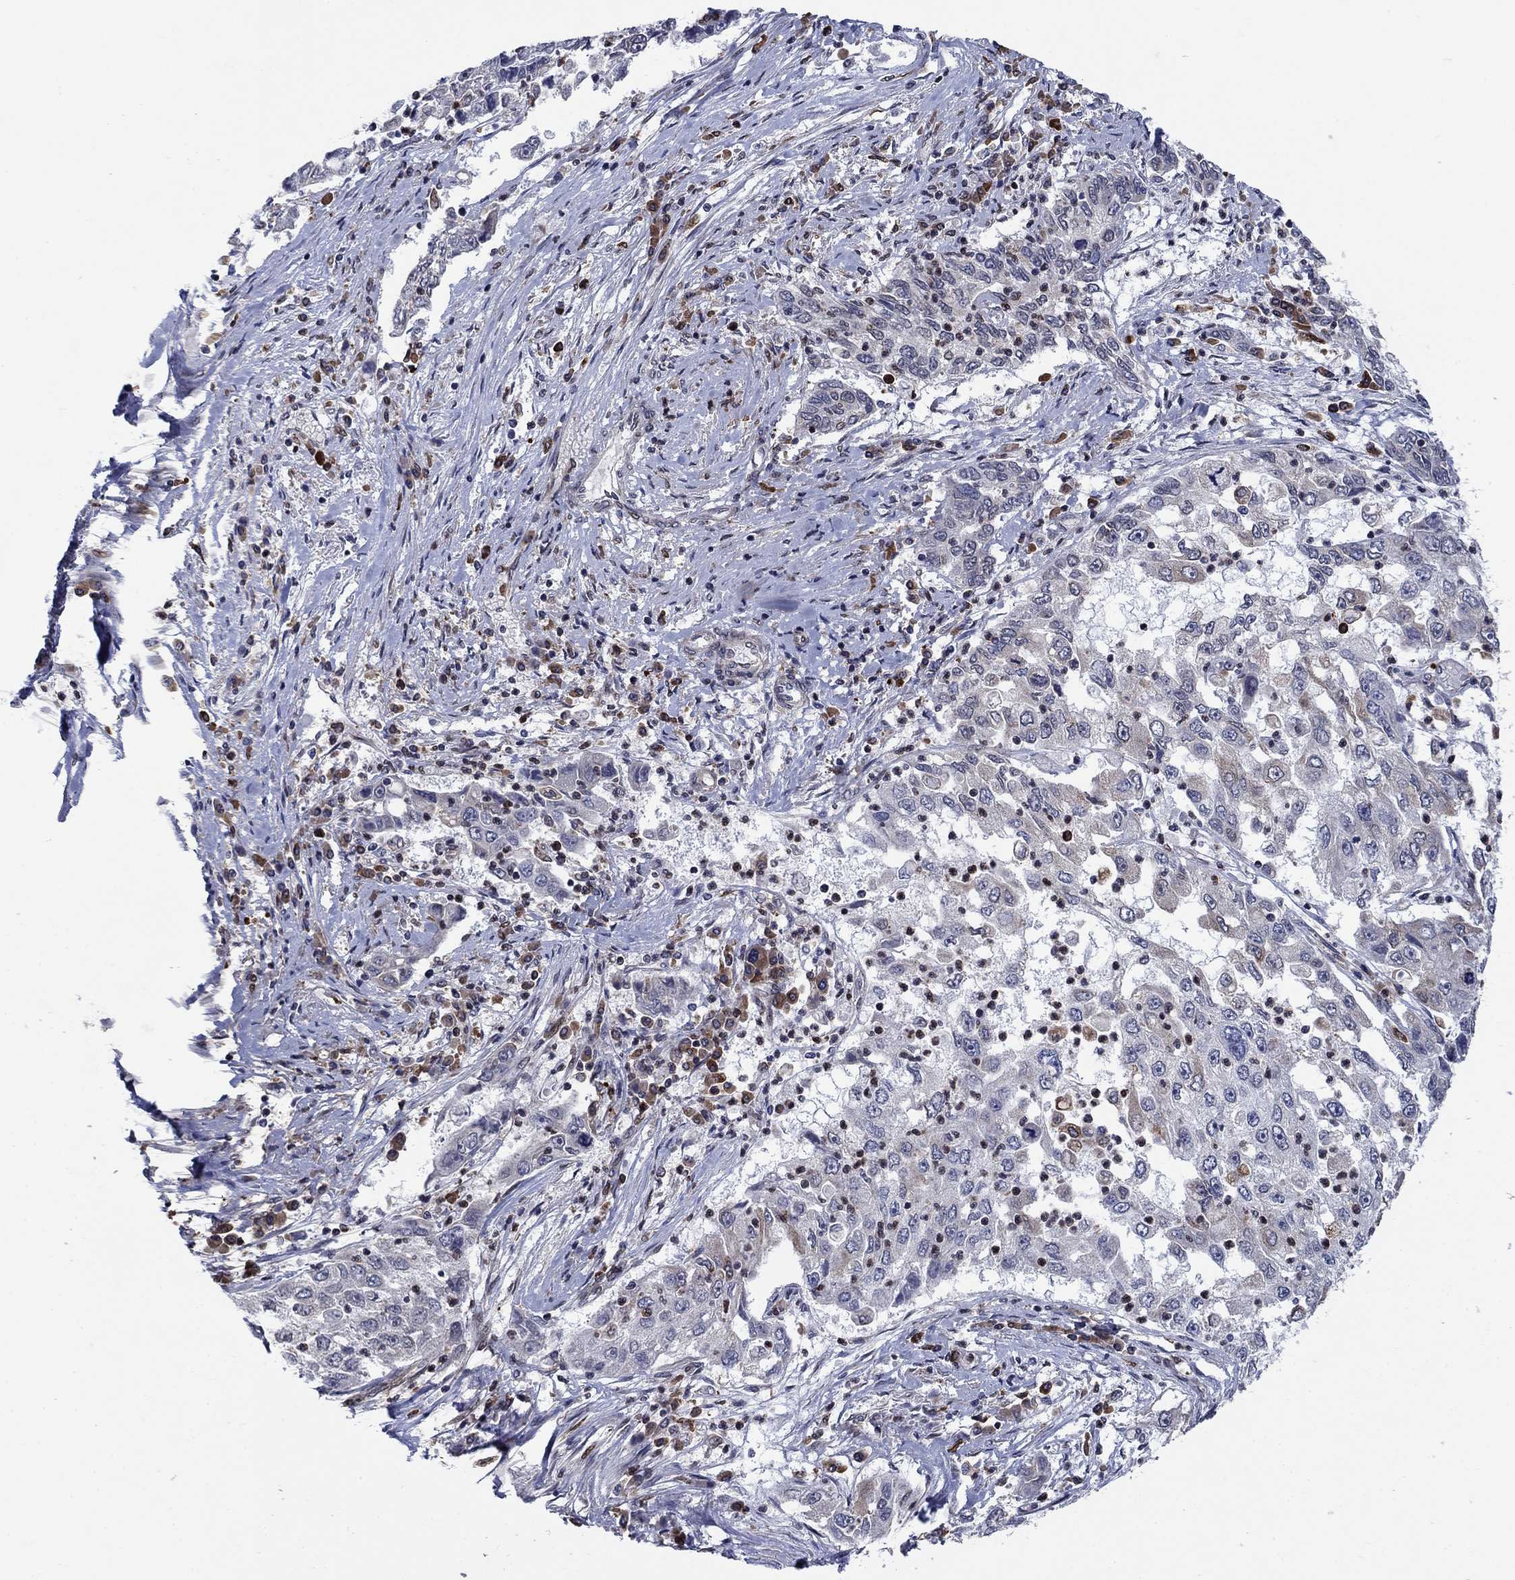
{"staining": {"intensity": "weak", "quantity": "<25%", "location": "cytoplasmic/membranous"}, "tissue": "cervical cancer", "cell_type": "Tumor cells", "image_type": "cancer", "snomed": [{"axis": "morphology", "description": "Squamous cell carcinoma, NOS"}, {"axis": "topography", "description": "Cervix"}], "caption": "This photomicrograph is of cervical cancer (squamous cell carcinoma) stained with IHC to label a protein in brown with the nuclei are counter-stained blue. There is no expression in tumor cells.", "gene": "DHRS7", "patient": {"sex": "female", "age": 36}}